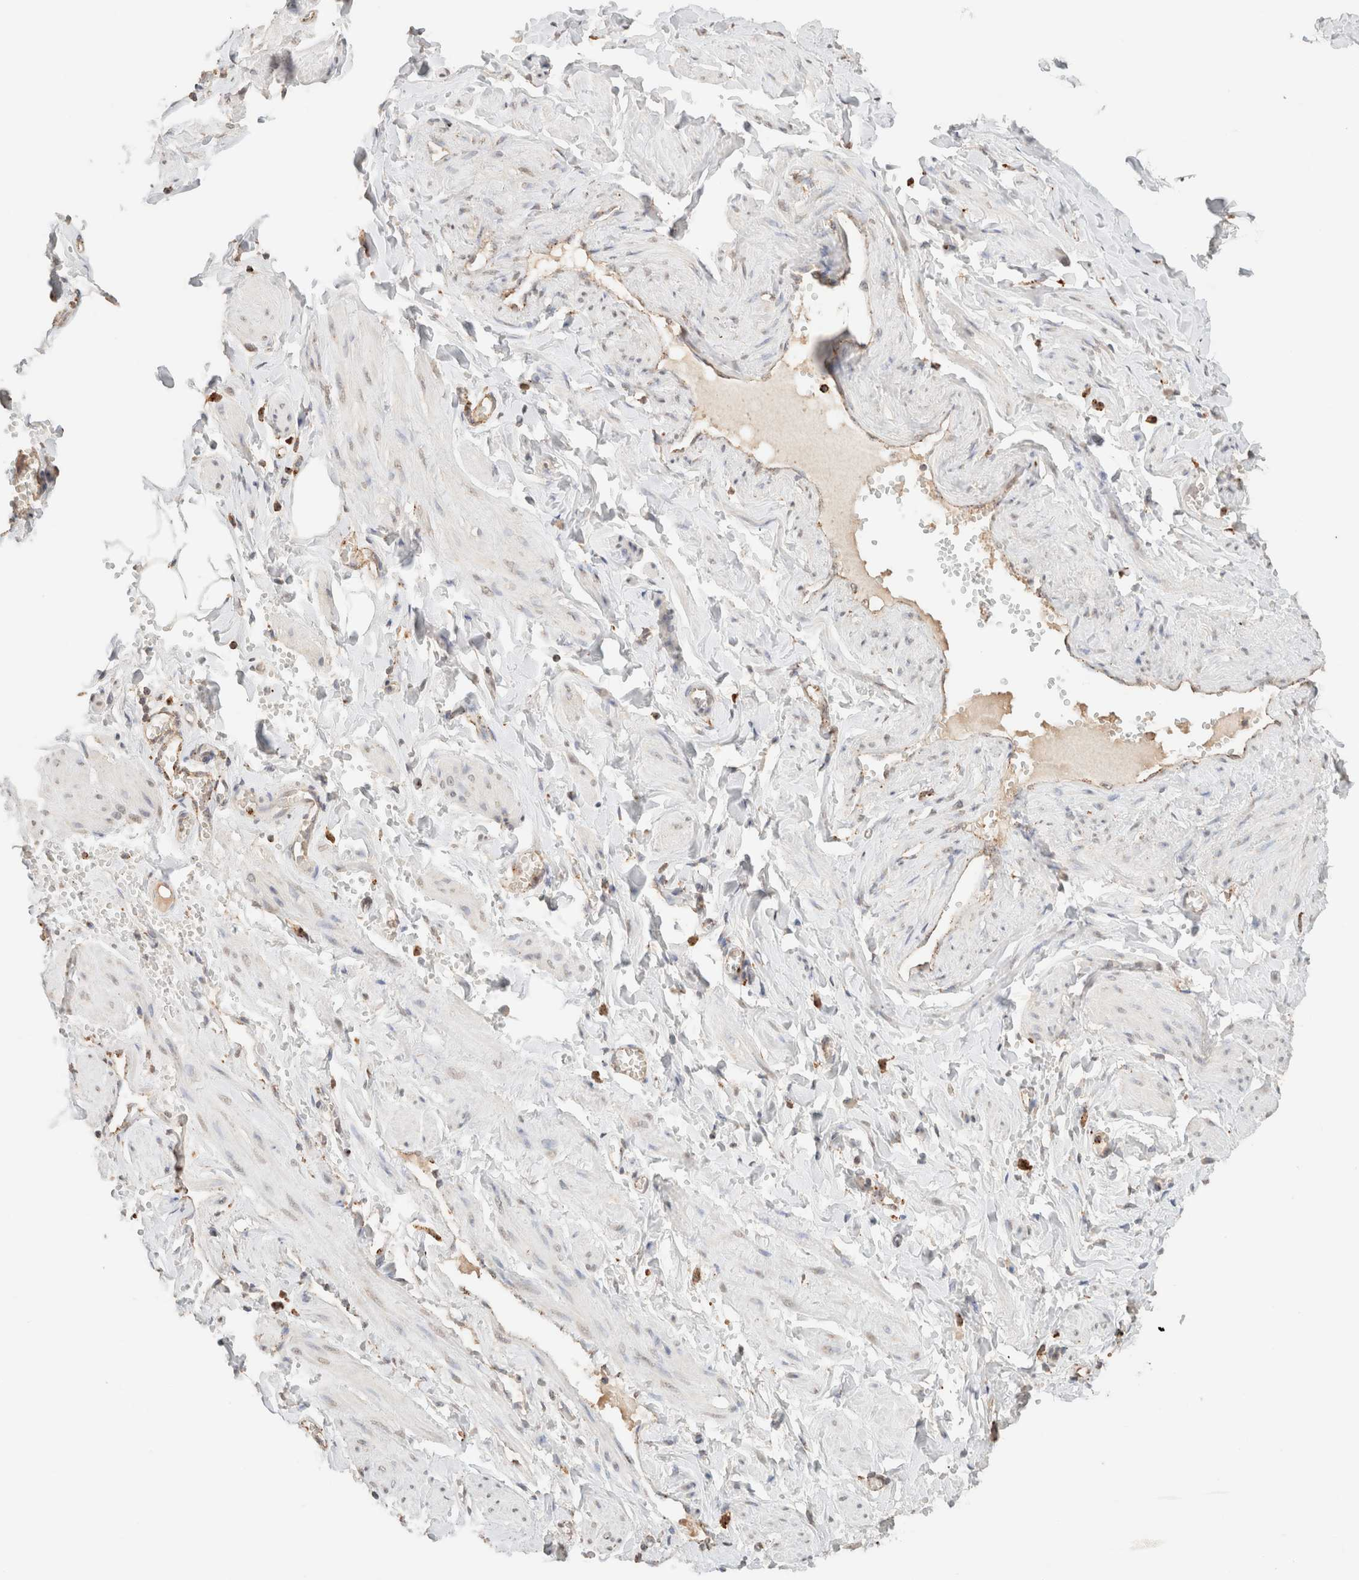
{"staining": {"intensity": "moderate", "quantity": ">75%", "location": "cytoplasmic/membranous"}, "tissue": "adipose tissue", "cell_type": "Adipocytes", "image_type": "normal", "snomed": [{"axis": "morphology", "description": "Normal tissue, NOS"}, {"axis": "topography", "description": "Vascular tissue"}, {"axis": "topography", "description": "Fallopian tube"}, {"axis": "topography", "description": "Ovary"}], "caption": "DAB (3,3'-diaminobenzidine) immunohistochemical staining of unremarkable adipose tissue displays moderate cytoplasmic/membranous protein staining in approximately >75% of adipocytes. (DAB (3,3'-diaminobenzidine) IHC, brown staining for protein, blue staining for nuclei).", "gene": "CTSC", "patient": {"sex": "female", "age": 67}}